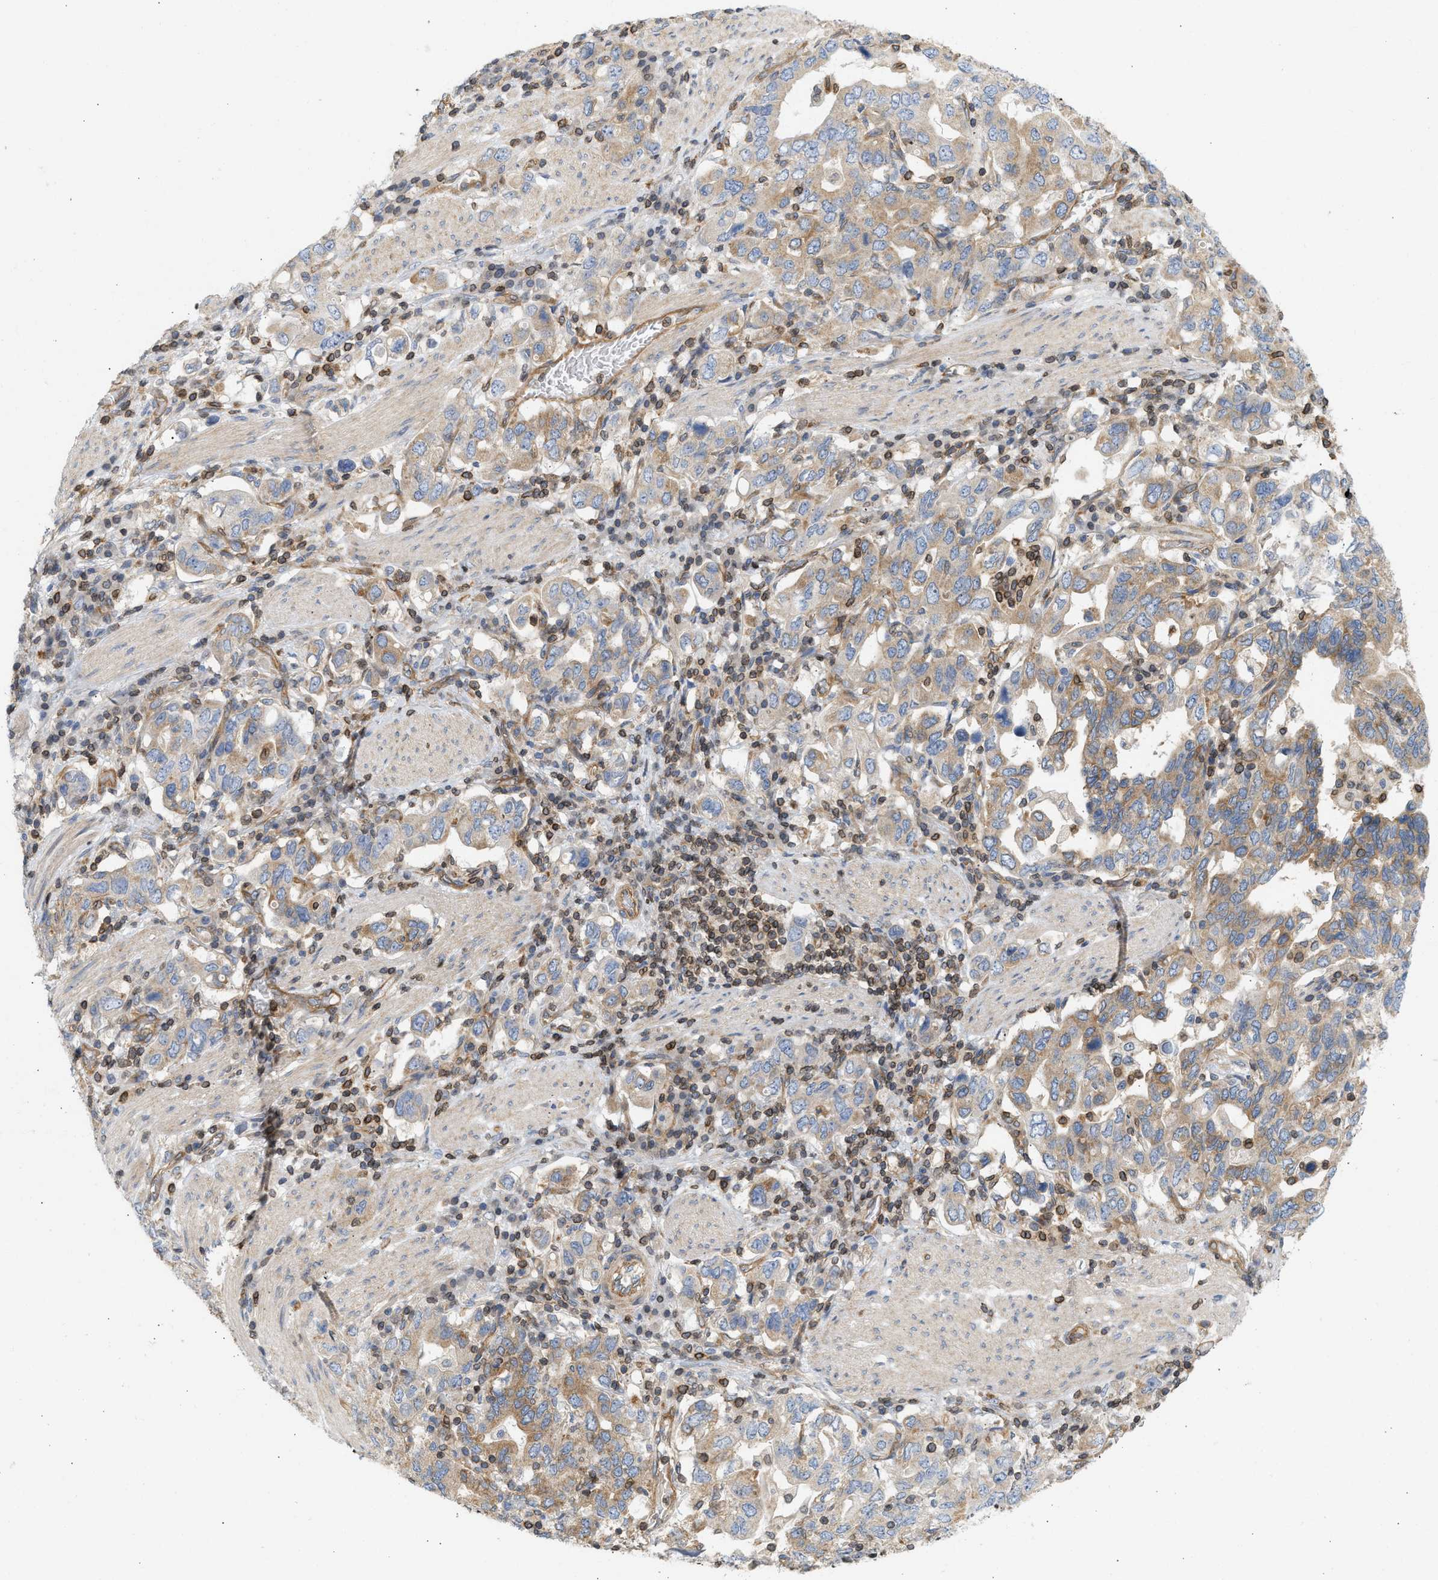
{"staining": {"intensity": "moderate", "quantity": "25%-75%", "location": "cytoplasmic/membranous"}, "tissue": "stomach cancer", "cell_type": "Tumor cells", "image_type": "cancer", "snomed": [{"axis": "morphology", "description": "Adenocarcinoma, NOS"}, {"axis": "topography", "description": "Stomach, upper"}], "caption": "Immunohistochemistry (IHC) of human stomach adenocarcinoma exhibits medium levels of moderate cytoplasmic/membranous positivity in approximately 25%-75% of tumor cells. (DAB (3,3'-diaminobenzidine) IHC, brown staining for protein, blue staining for nuclei).", "gene": "STRN", "patient": {"sex": "male", "age": 62}}